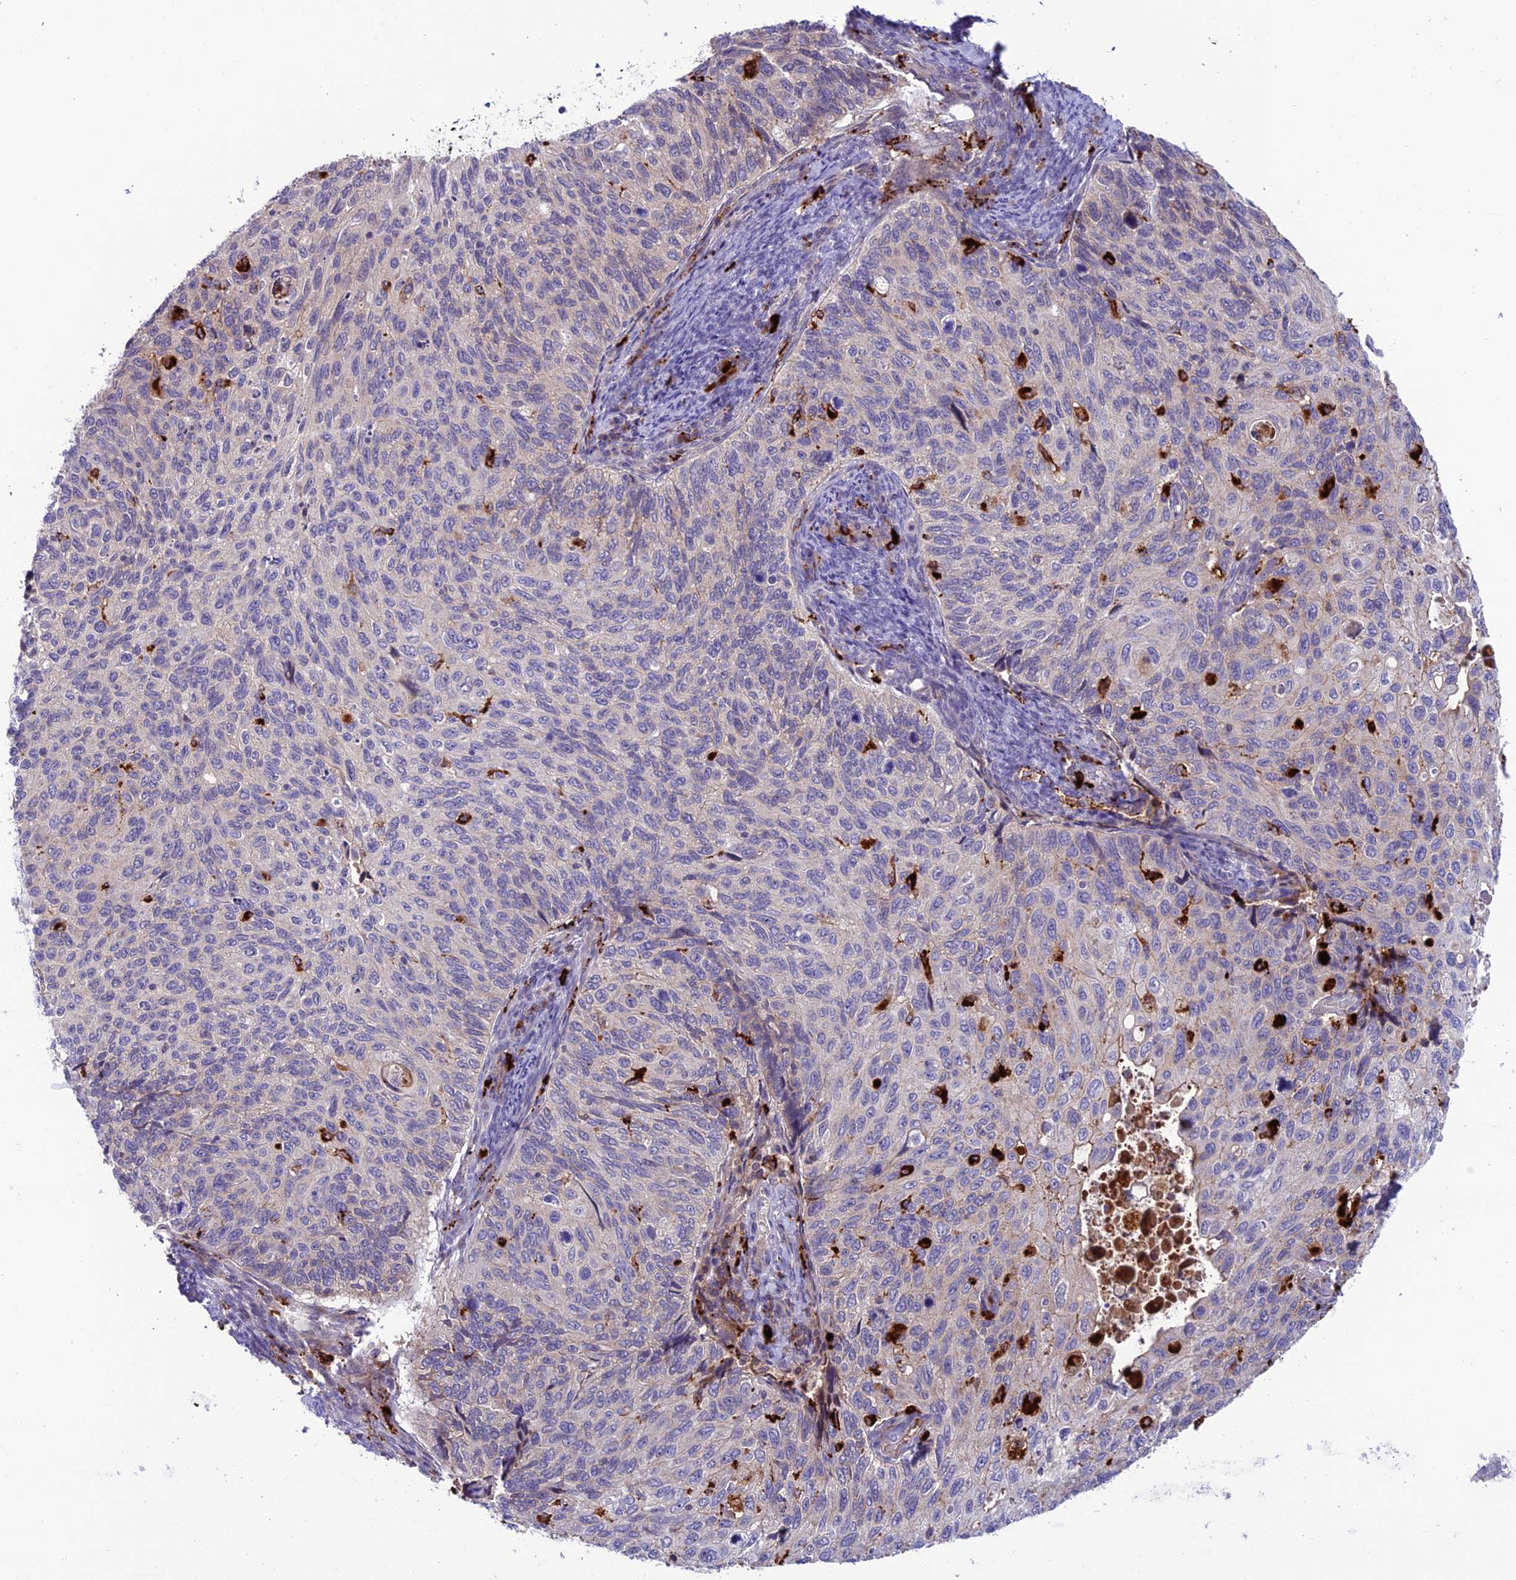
{"staining": {"intensity": "negative", "quantity": "none", "location": "none"}, "tissue": "cervical cancer", "cell_type": "Tumor cells", "image_type": "cancer", "snomed": [{"axis": "morphology", "description": "Squamous cell carcinoma, NOS"}, {"axis": "topography", "description": "Cervix"}], "caption": "Image shows no protein staining in tumor cells of cervical cancer (squamous cell carcinoma) tissue. (DAB immunohistochemistry with hematoxylin counter stain).", "gene": "ARHGEF18", "patient": {"sex": "female", "age": 70}}